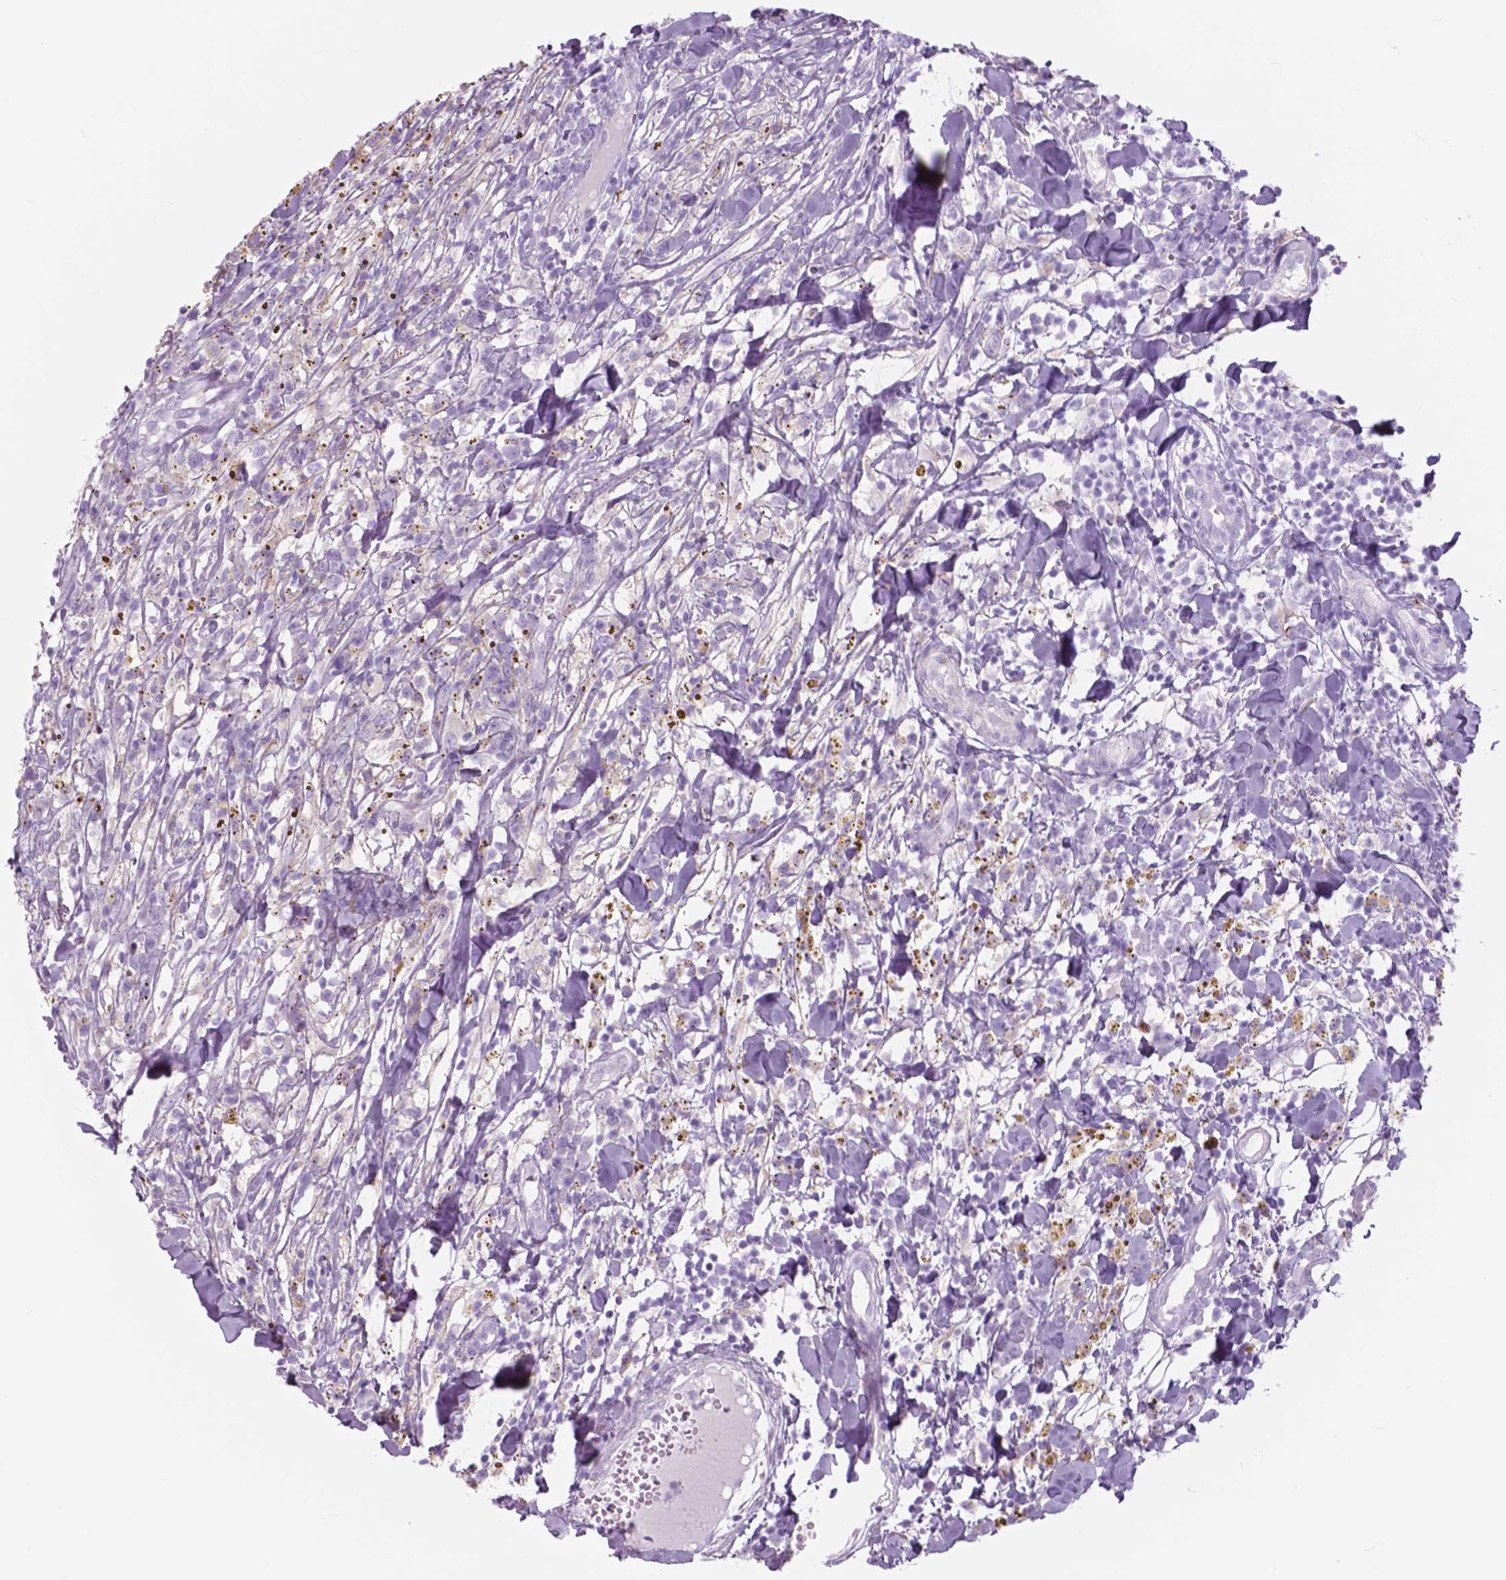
{"staining": {"intensity": "negative", "quantity": "none", "location": "none"}, "tissue": "breast cancer", "cell_type": "Tumor cells", "image_type": "cancer", "snomed": [{"axis": "morphology", "description": "Duct carcinoma"}, {"axis": "topography", "description": "Breast"}], "caption": "High power microscopy histopathology image of an IHC image of breast infiltrating ductal carcinoma, revealing no significant staining in tumor cells.", "gene": "FXYD2", "patient": {"sex": "female", "age": 30}}